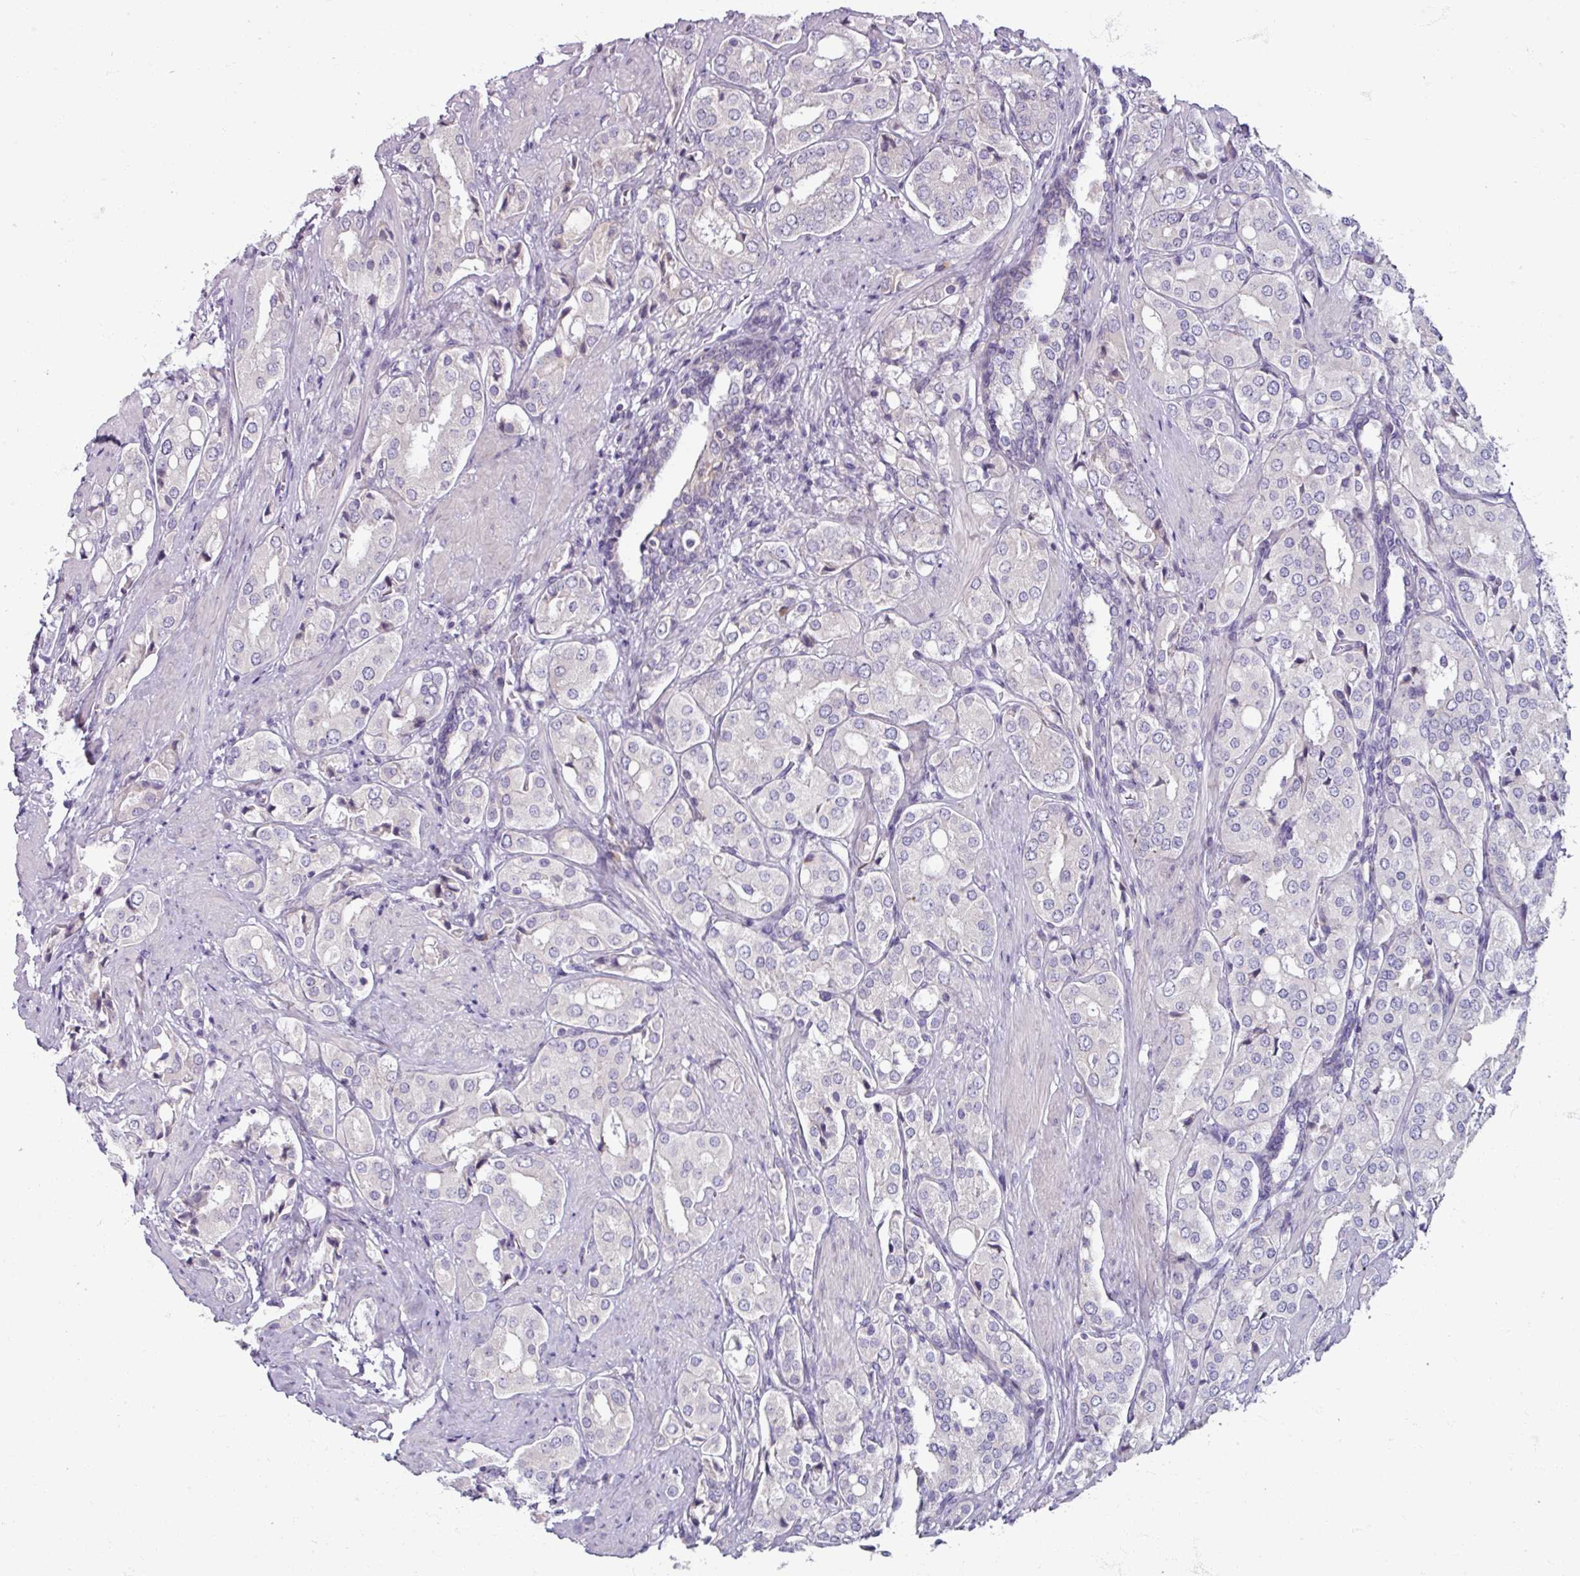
{"staining": {"intensity": "negative", "quantity": "none", "location": "none"}, "tissue": "prostate cancer", "cell_type": "Tumor cells", "image_type": "cancer", "snomed": [{"axis": "morphology", "description": "Adenocarcinoma, High grade"}, {"axis": "topography", "description": "Prostate"}], "caption": "Protein analysis of prostate cancer reveals no significant staining in tumor cells.", "gene": "SMIM11", "patient": {"sex": "male", "age": 71}}